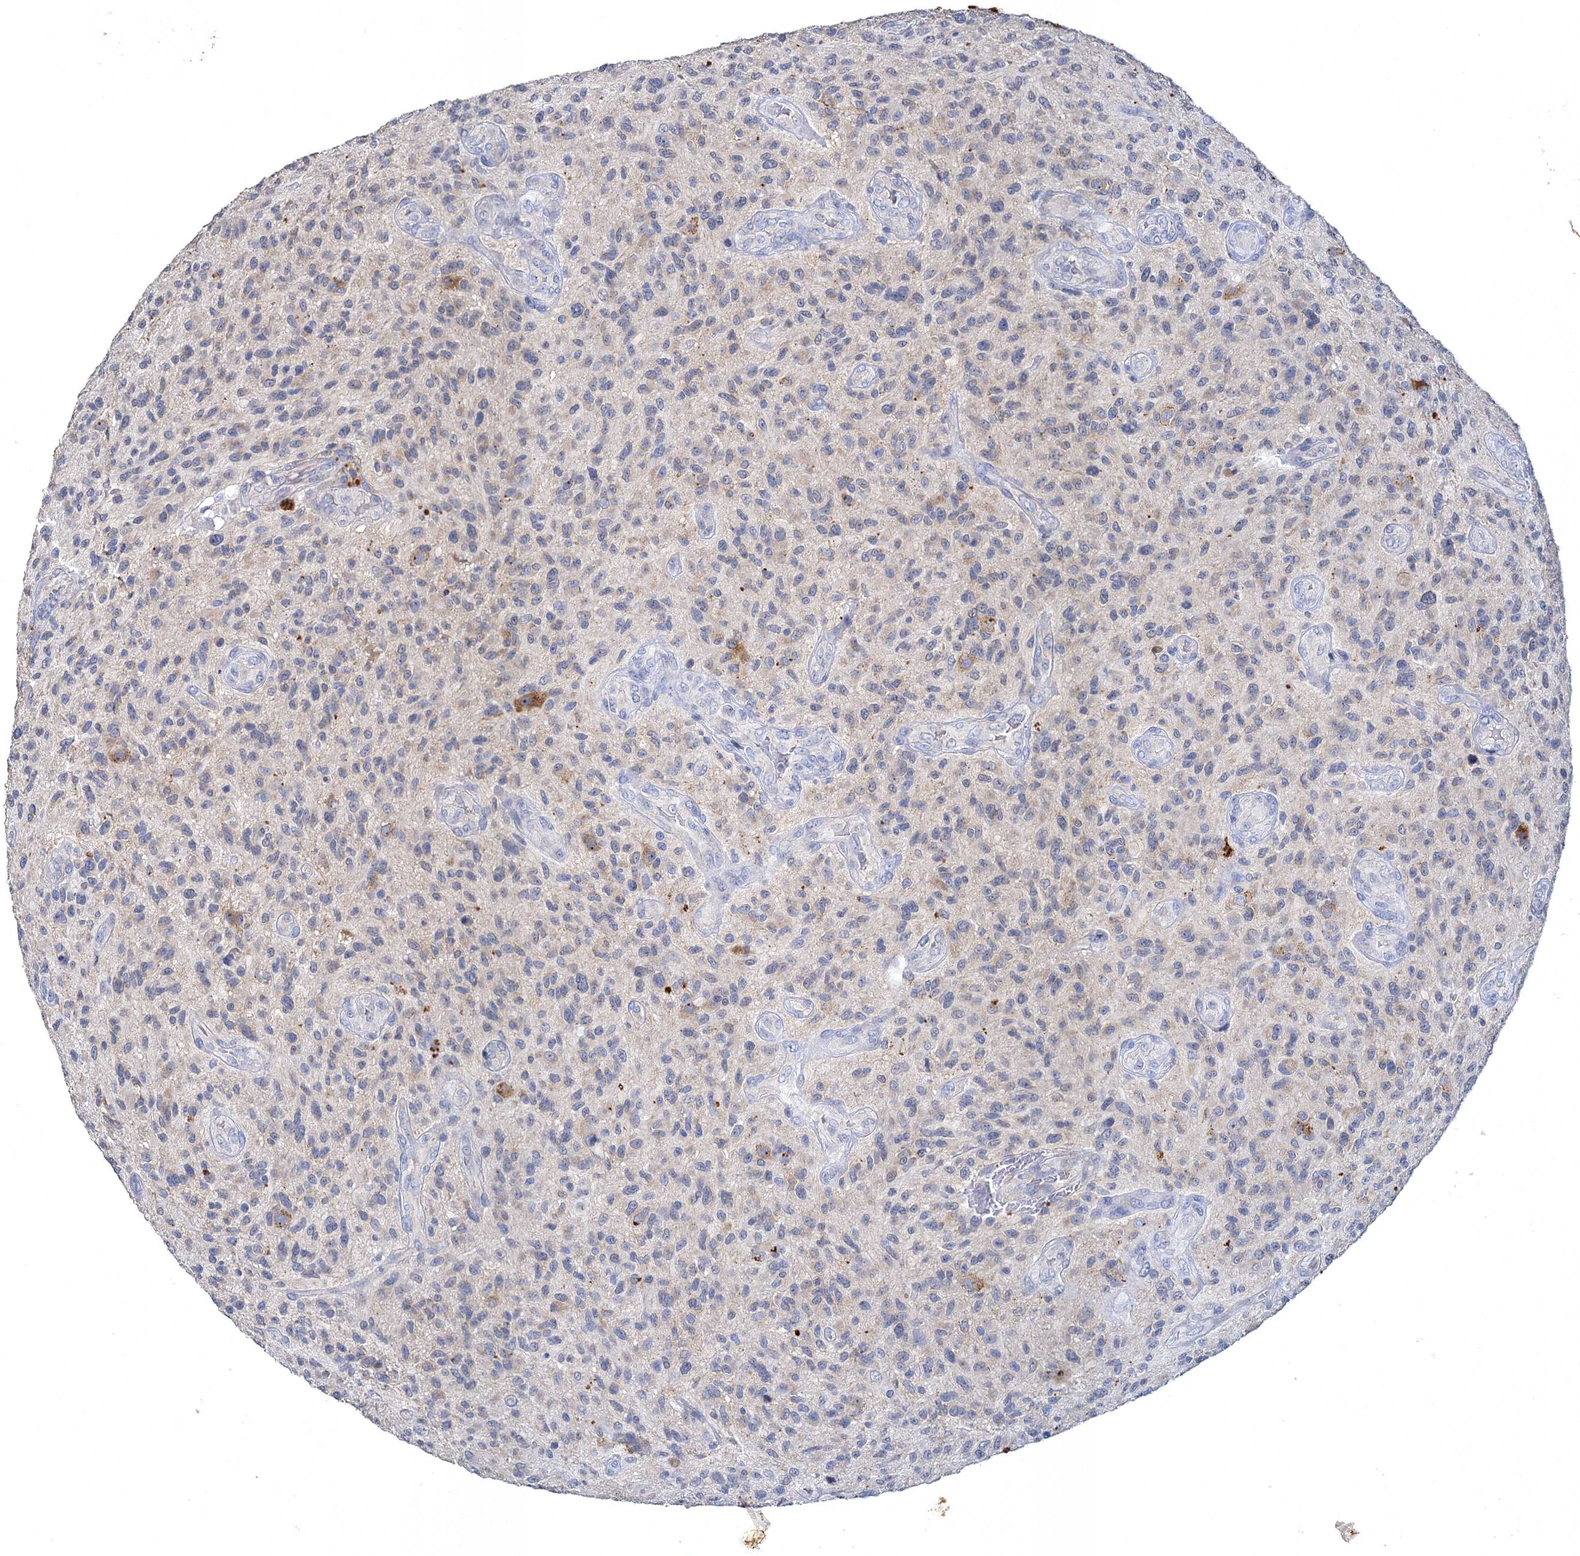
{"staining": {"intensity": "negative", "quantity": "none", "location": "none"}, "tissue": "glioma", "cell_type": "Tumor cells", "image_type": "cancer", "snomed": [{"axis": "morphology", "description": "Glioma, malignant, High grade"}, {"axis": "topography", "description": "Brain"}], "caption": "There is no significant staining in tumor cells of glioma.", "gene": "ATP9A", "patient": {"sex": "male", "age": 47}}